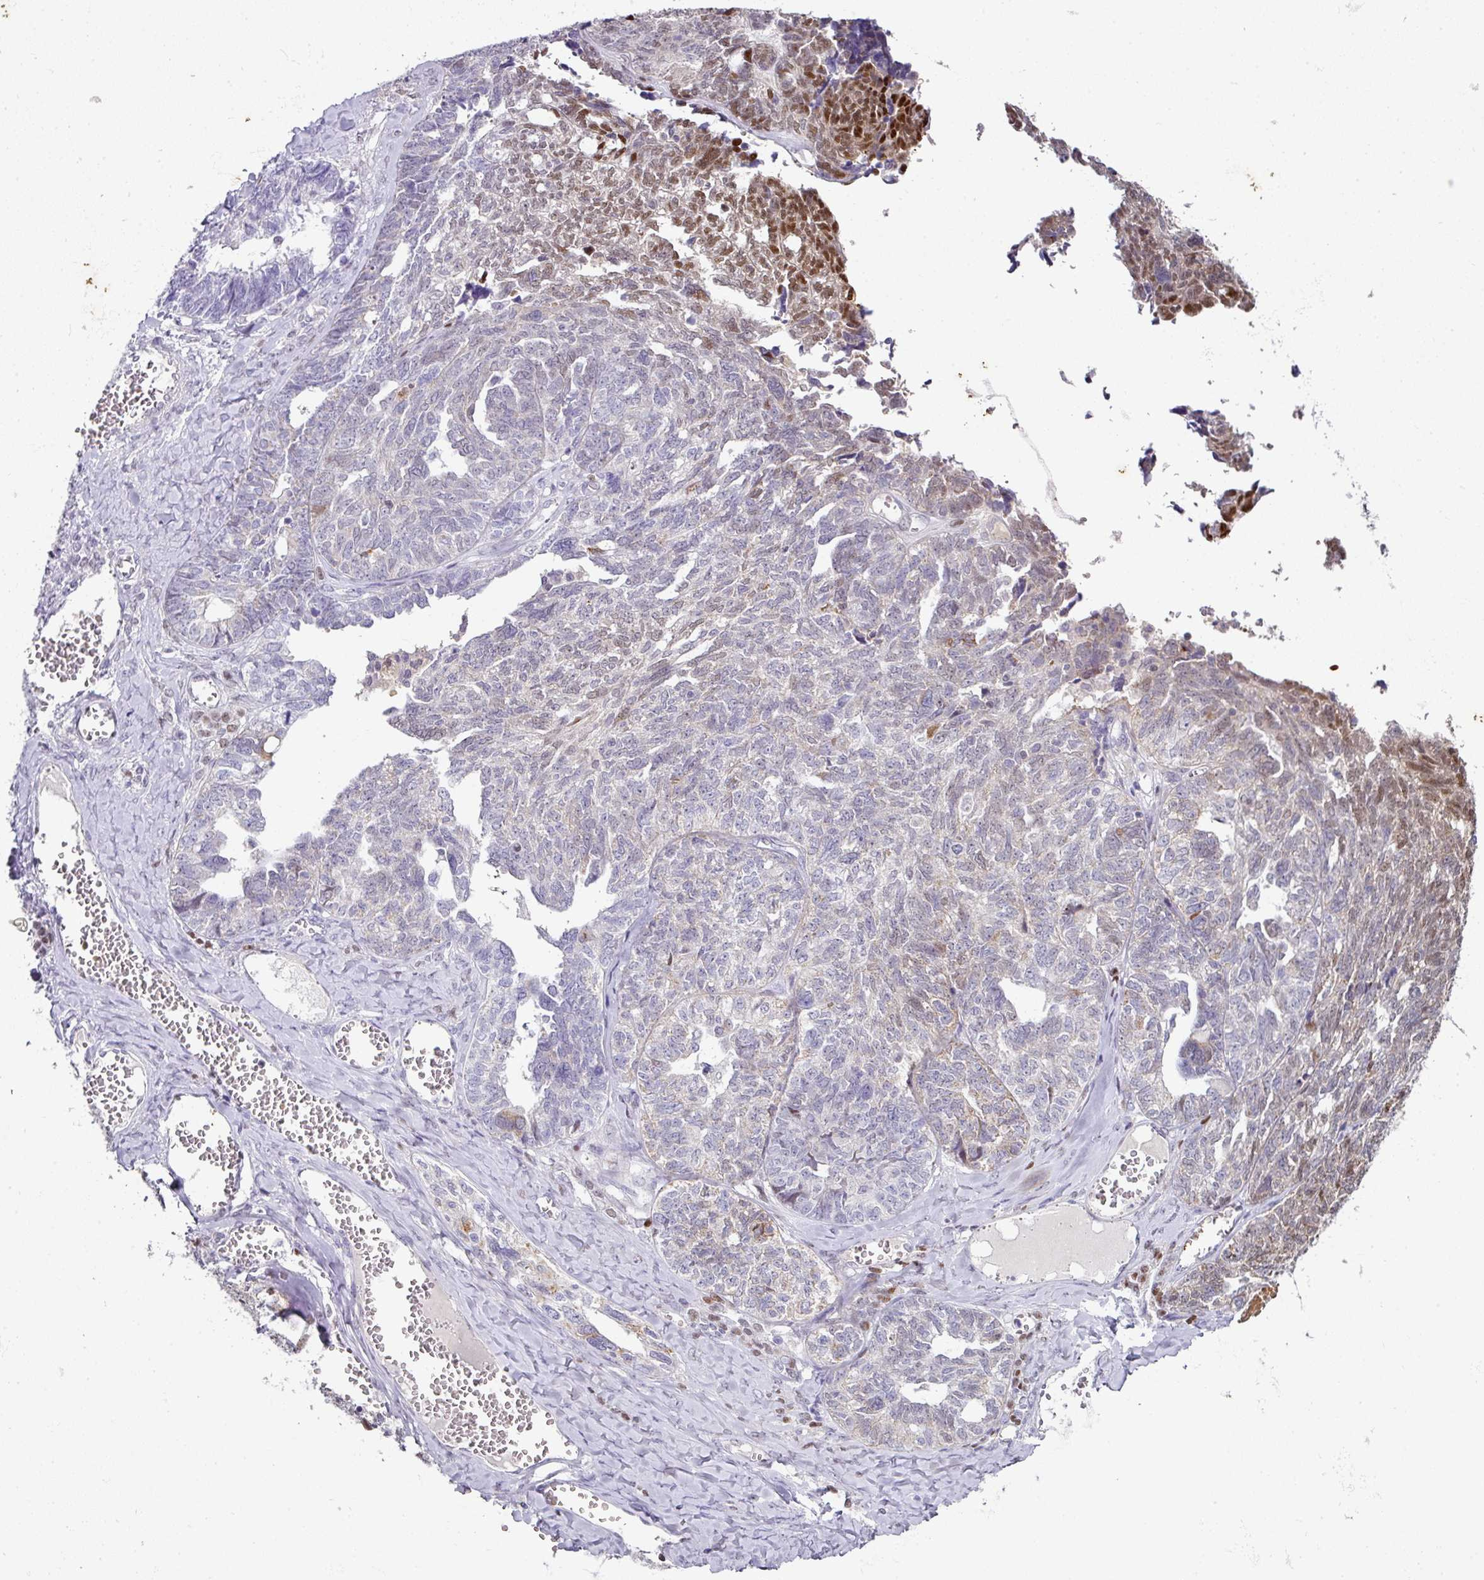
{"staining": {"intensity": "moderate", "quantity": "<25%", "location": "nuclear"}, "tissue": "ovarian cancer", "cell_type": "Tumor cells", "image_type": "cancer", "snomed": [{"axis": "morphology", "description": "Cystadenocarcinoma, serous, NOS"}, {"axis": "topography", "description": "Ovary"}], "caption": "Immunohistochemistry (IHC) micrograph of neoplastic tissue: ovarian serous cystadenocarcinoma stained using IHC exhibits low levels of moderate protein expression localized specifically in the nuclear of tumor cells, appearing as a nuclear brown color.", "gene": "ANKRD18A", "patient": {"sex": "female", "age": 79}}